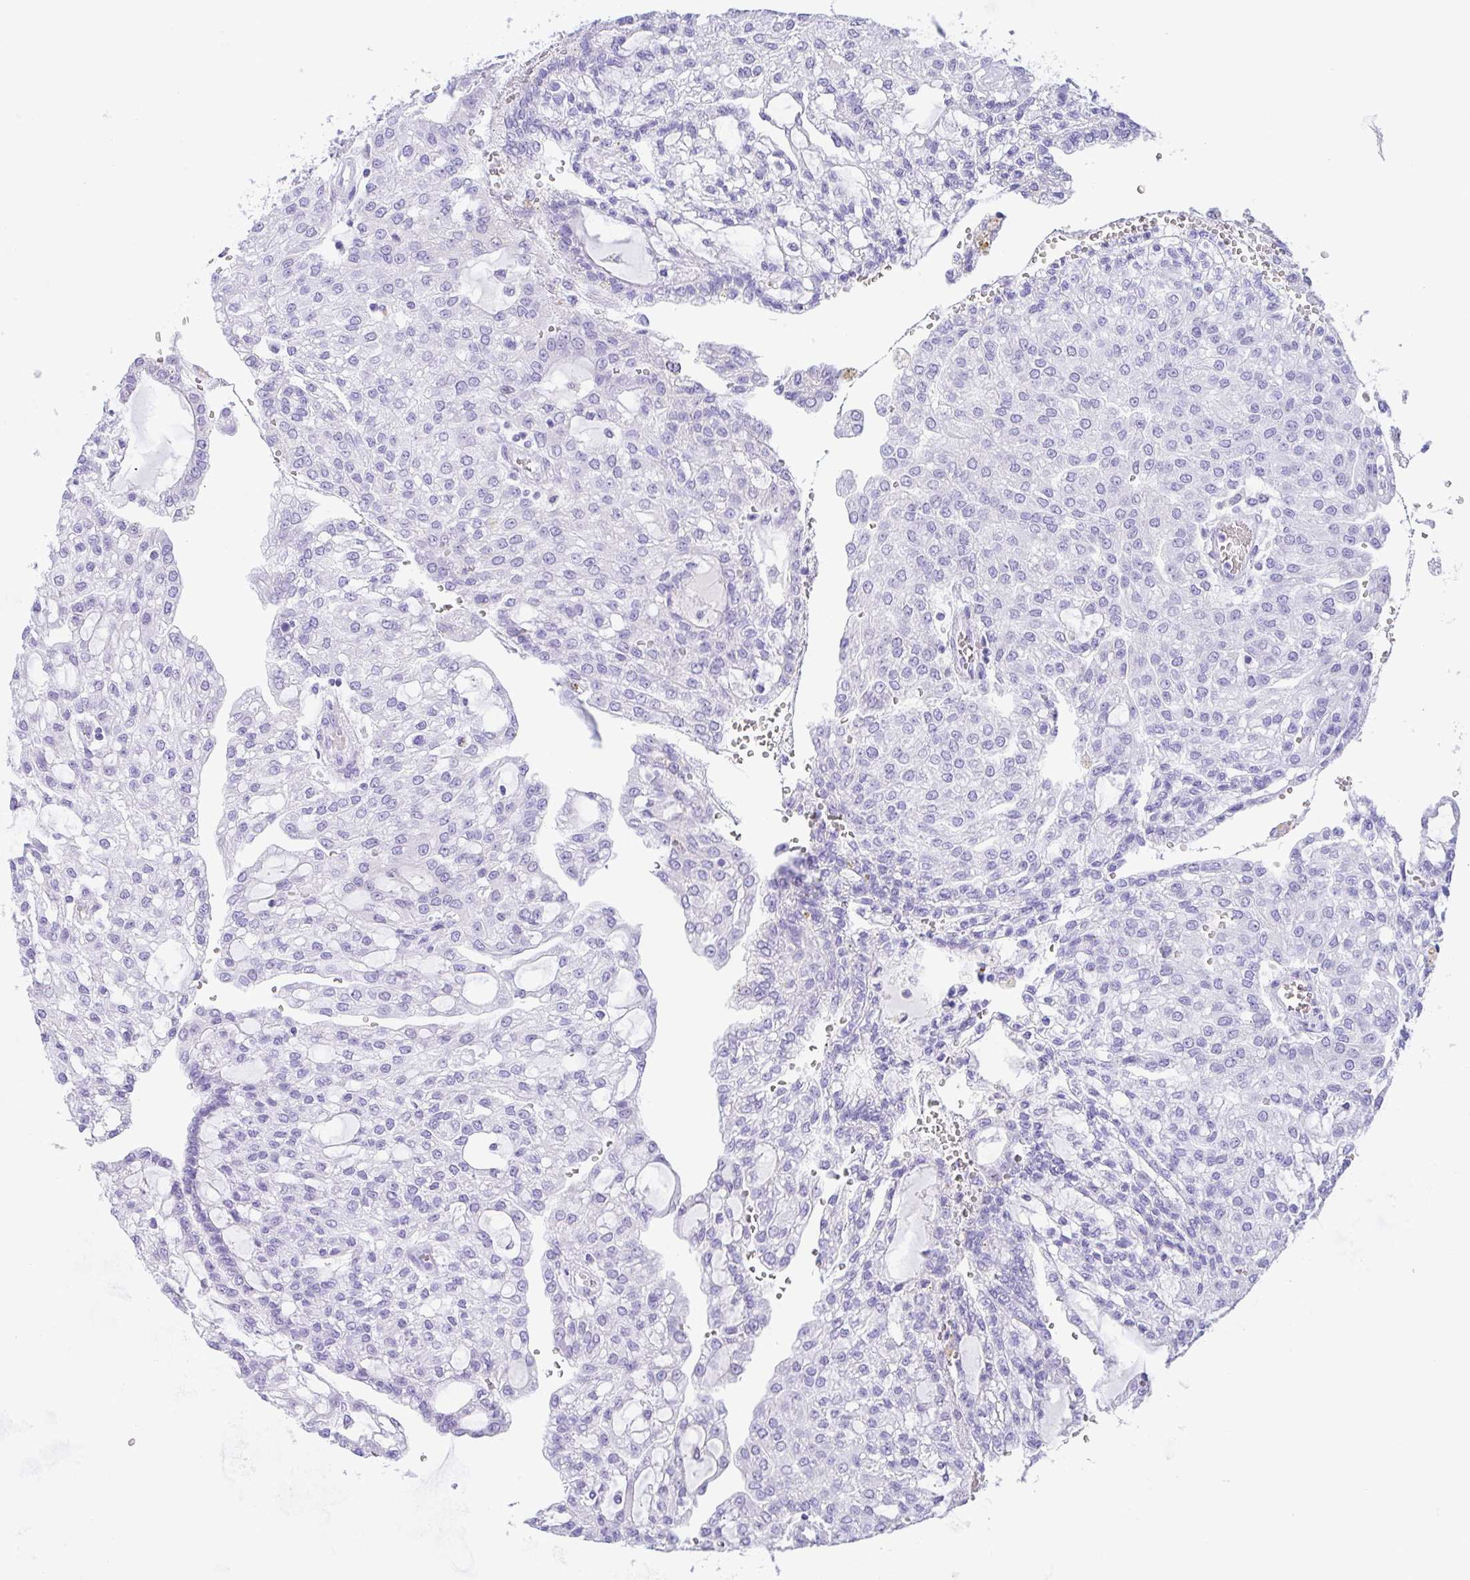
{"staining": {"intensity": "negative", "quantity": "none", "location": "none"}, "tissue": "renal cancer", "cell_type": "Tumor cells", "image_type": "cancer", "snomed": [{"axis": "morphology", "description": "Adenocarcinoma, NOS"}, {"axis": "topography", "description": "Kidney"}], "caption": "DAB (3,3'-diaminobenzidine) immunohistochemical staining of human renal cancer (adenocarcinoma) reveals no significant positivity in tumor cells.", "gene": "CPA1", "patient": {"sex": "male", "age": 63}}